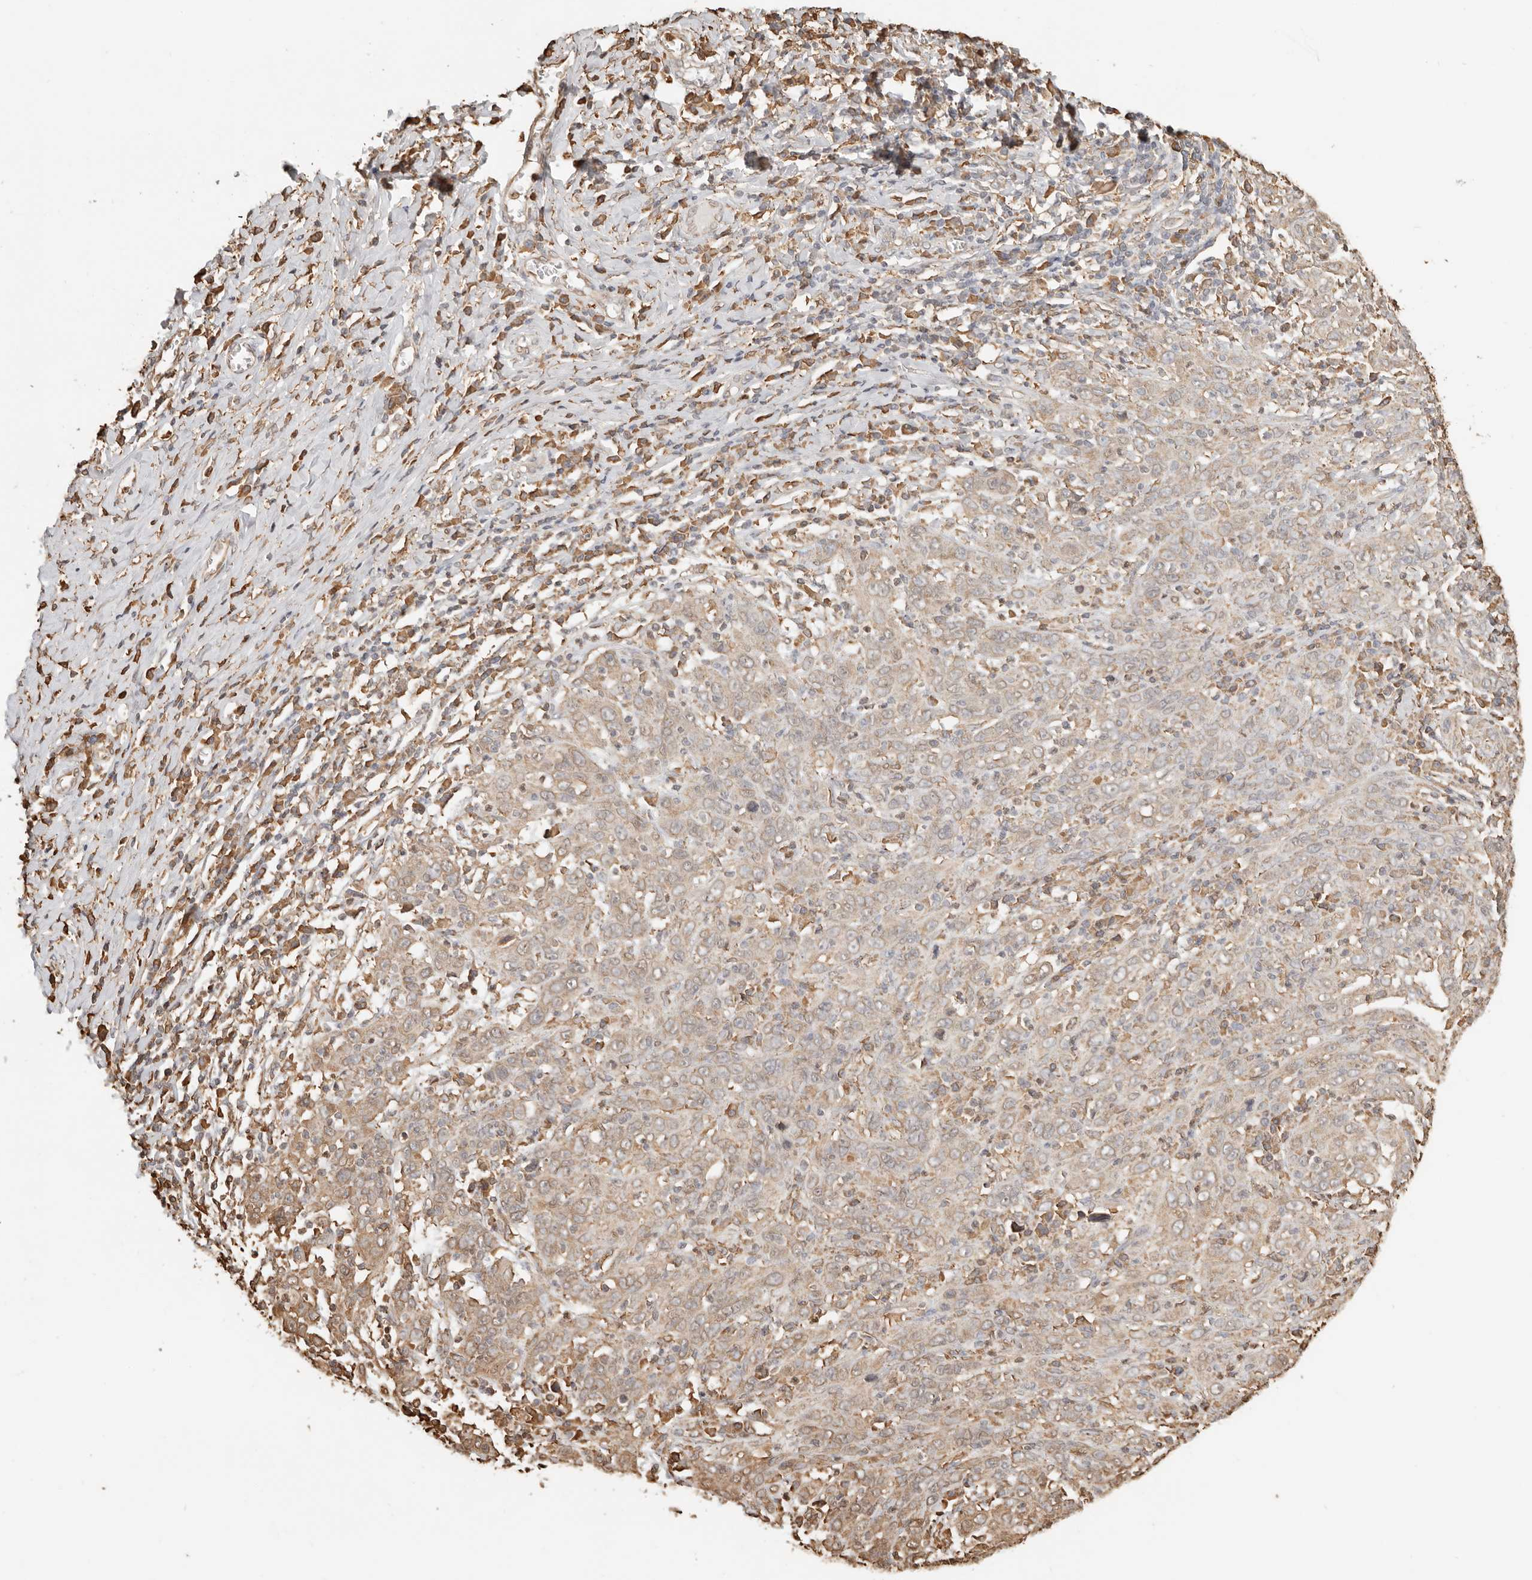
{"staining": {"intensity": "weak", "quantity": ">75%", "location": "cytoplasmic/membranous"}, "tissue": "cervical cancer", "cell_type": "Tumor cells", "image_type": "cancer", "snomed": [{"axis": "morphology", "description": "Squamous cell carcinoma, NOS"}, {"axis": "topography", "description": "Cervix"}], "caption": "Immunohistochemistry (IHC) (DAB) staining of cervical cancer demonstrates weak cytoplasmic/membranous protein expression in approximately >75% of tumor cells.", "gene": "ARHGEF10L", "patient": {"sex": "female", "age": 46}}